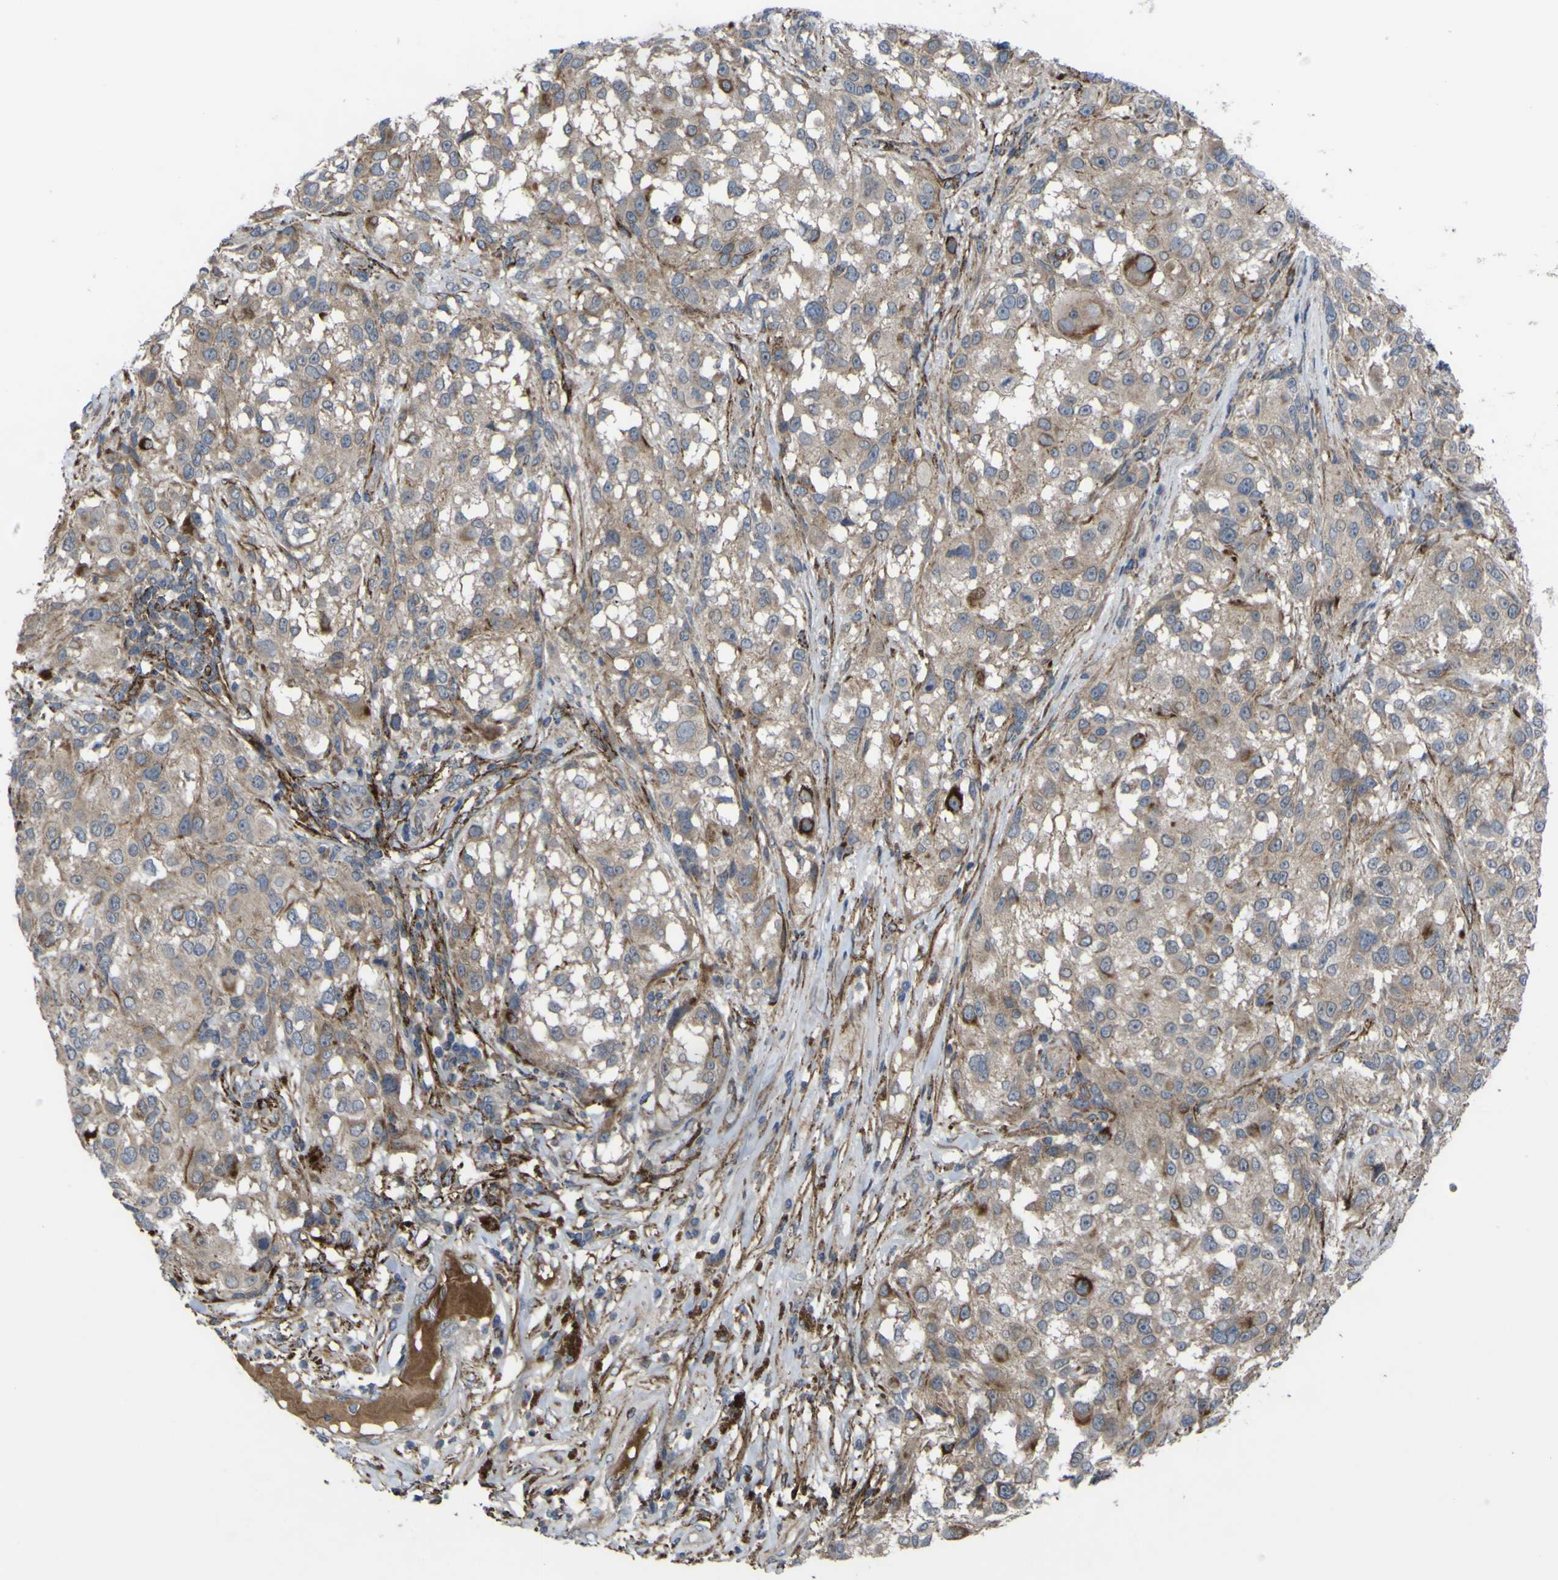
{"staining": {"intensity": "weak", "quantity": "25%-75%", "location": "cytoplasmic/membranous"}, "tissue": "melanoma", "cell_type": "Tumor cells", "image_type": "cancer", "snomed": [{"axis": "morphology", "description": "Necrosis, NOS"}, {"axis": "morphology", "description": "Malignant melanoma, NOS"}, {"axis": "topography", "description": "Skin"}], "caption": "Brown immunohistochemical staining in malignant melanoma exhibits weak cytoplasmic/membranous positivity in about 25%-75% of tumor cells.", "gene": "GPLD1", "patient": {"sex": "female", "age": 87}}